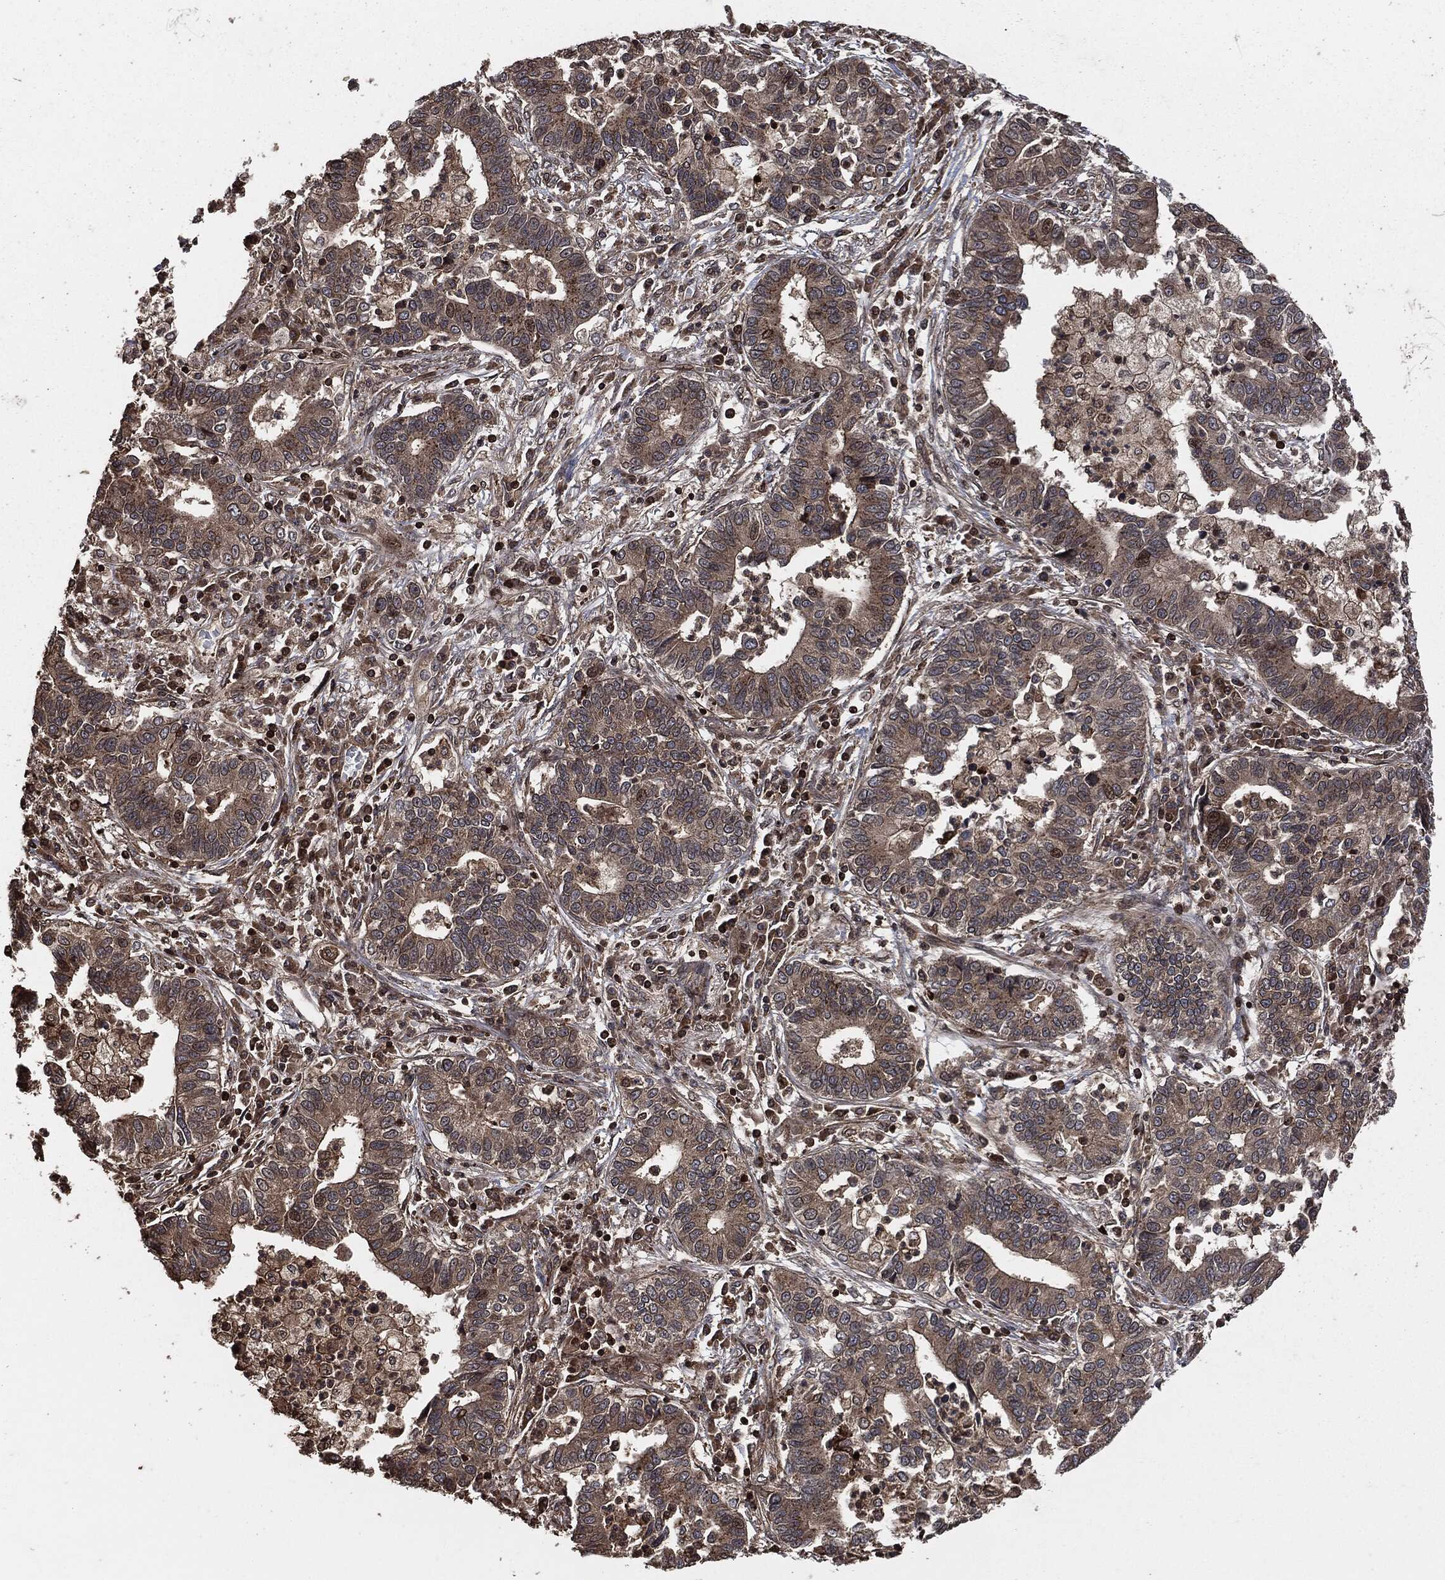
{"staining": {"intensity": "weak", "quantity": ">75%", "location": "cytoplasmic/membranous"}, "tissue": "lung cancer", "cell_type": "Tumor cells", "image_type": "cancer", "snomed": [{"axis": "morphology", "description": "Adenocarcinoma, NOS"}, {"axis": "topography", "description": "Lung"}], "caption": "Immunohistochemical staining of adenocarcinoma (lung) exhibits low levels of weak cytoplasmic/membranous expression in about >75% of tumor cells. (DAB (3,3'-diaminobenzidine) IHC, brown staining for protein, blue staining for nuclei).", "gene": "IFIT1", "patient": {"sex": "female", "age": 57}}